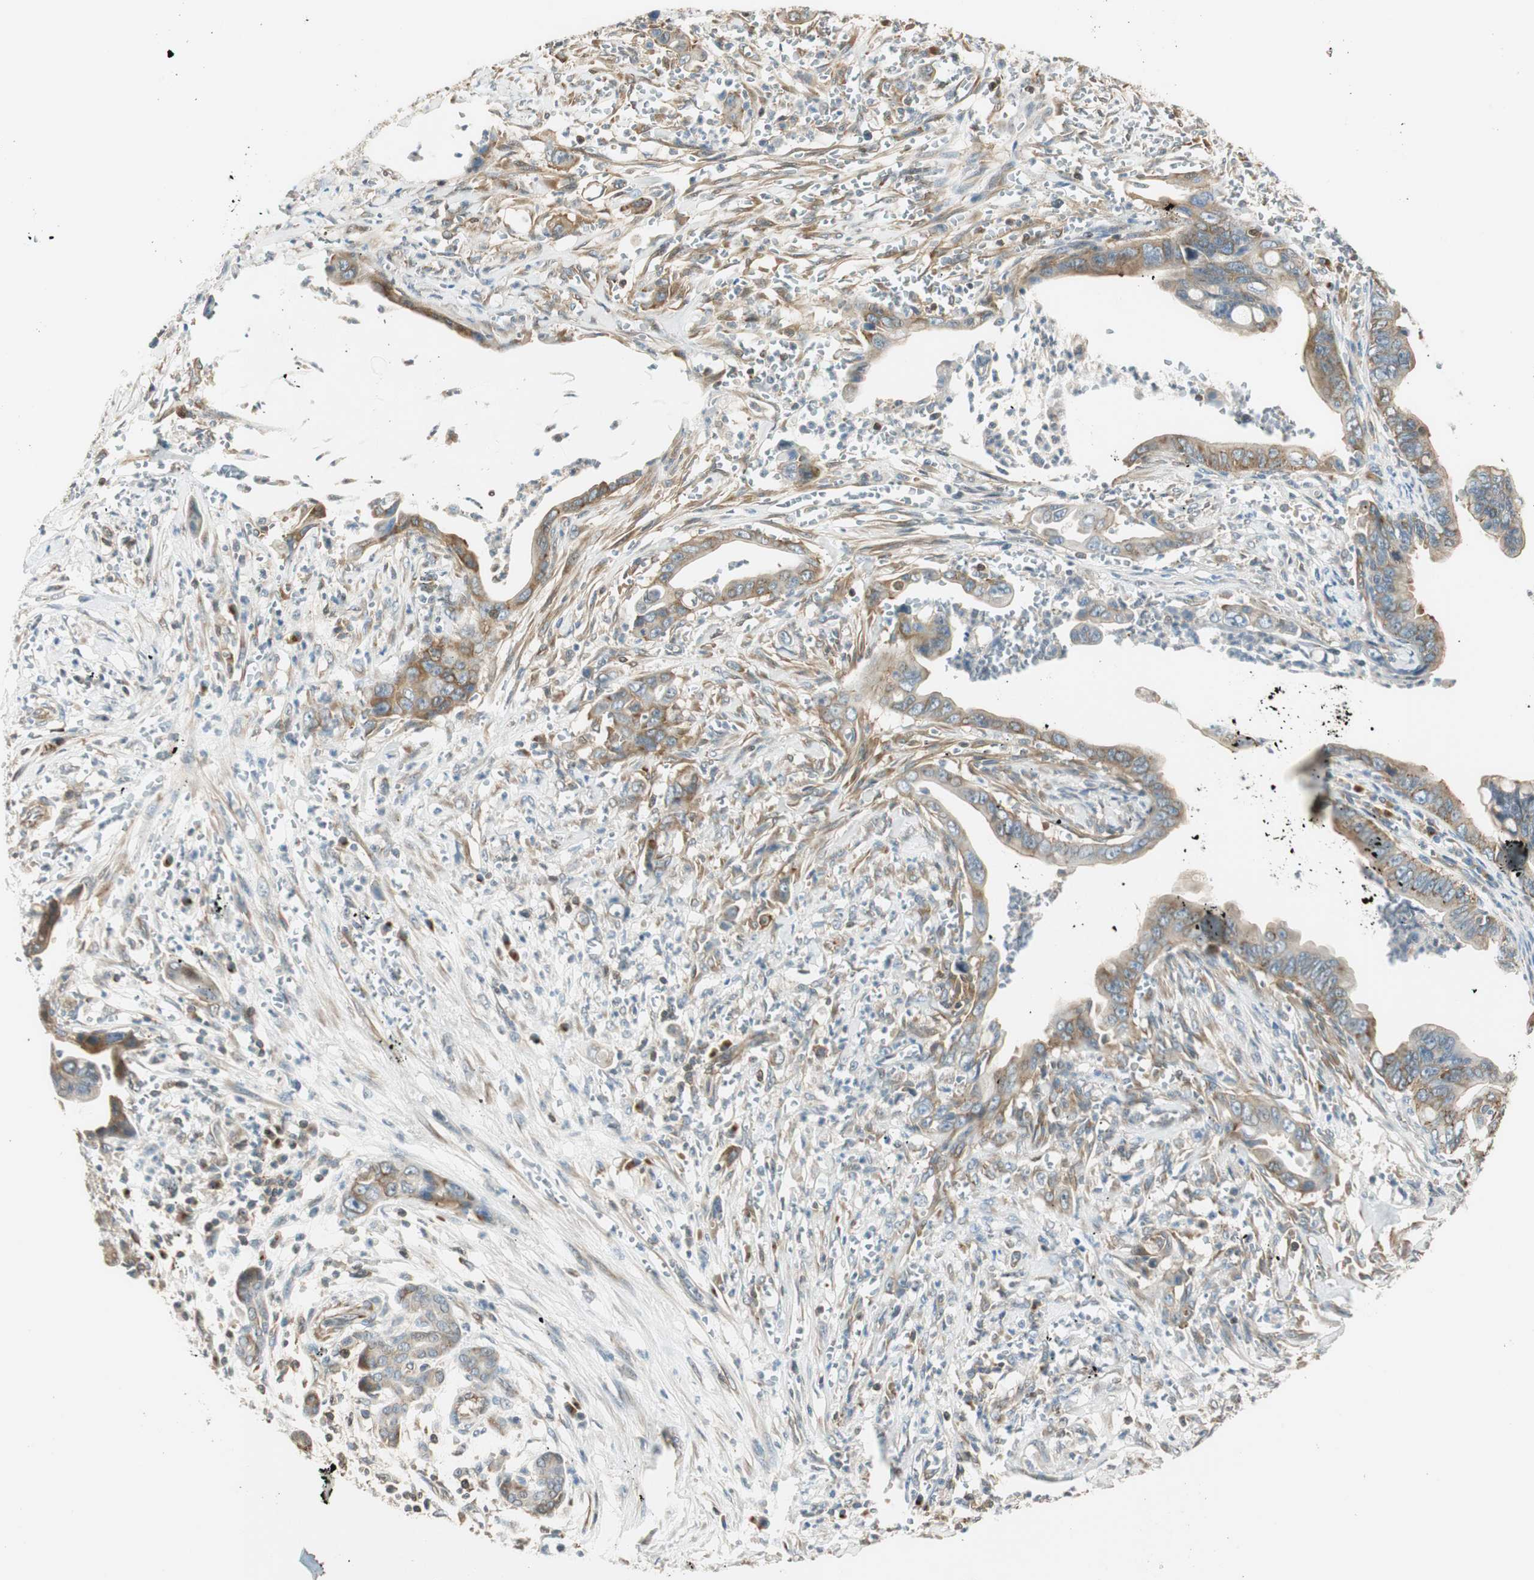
{"staining": {"intensity": "moderate", "quantity": ">75%", "location": "cytoplasmic/membranous"}, "tissue": "pancreatic cancer", "cell_type": "Tumor cells", "image_type": "cancer", "snomed": [{"axis": "morphology", "description": "Adenocarcinoma, NOS"}, {"axis": "topography", "description": "Pancreas"}], "caption": "Pancreatic cancer tissue exhibits moderate cytoplasmic/membranous expression in approximately >75% of tumor cells, visualized by immunohistochemistry. (Brightfield microscopy of DAB IHC at high magnification).", "gene": "PI4K2B", "patient": {"sex": "male", "age": 59}}